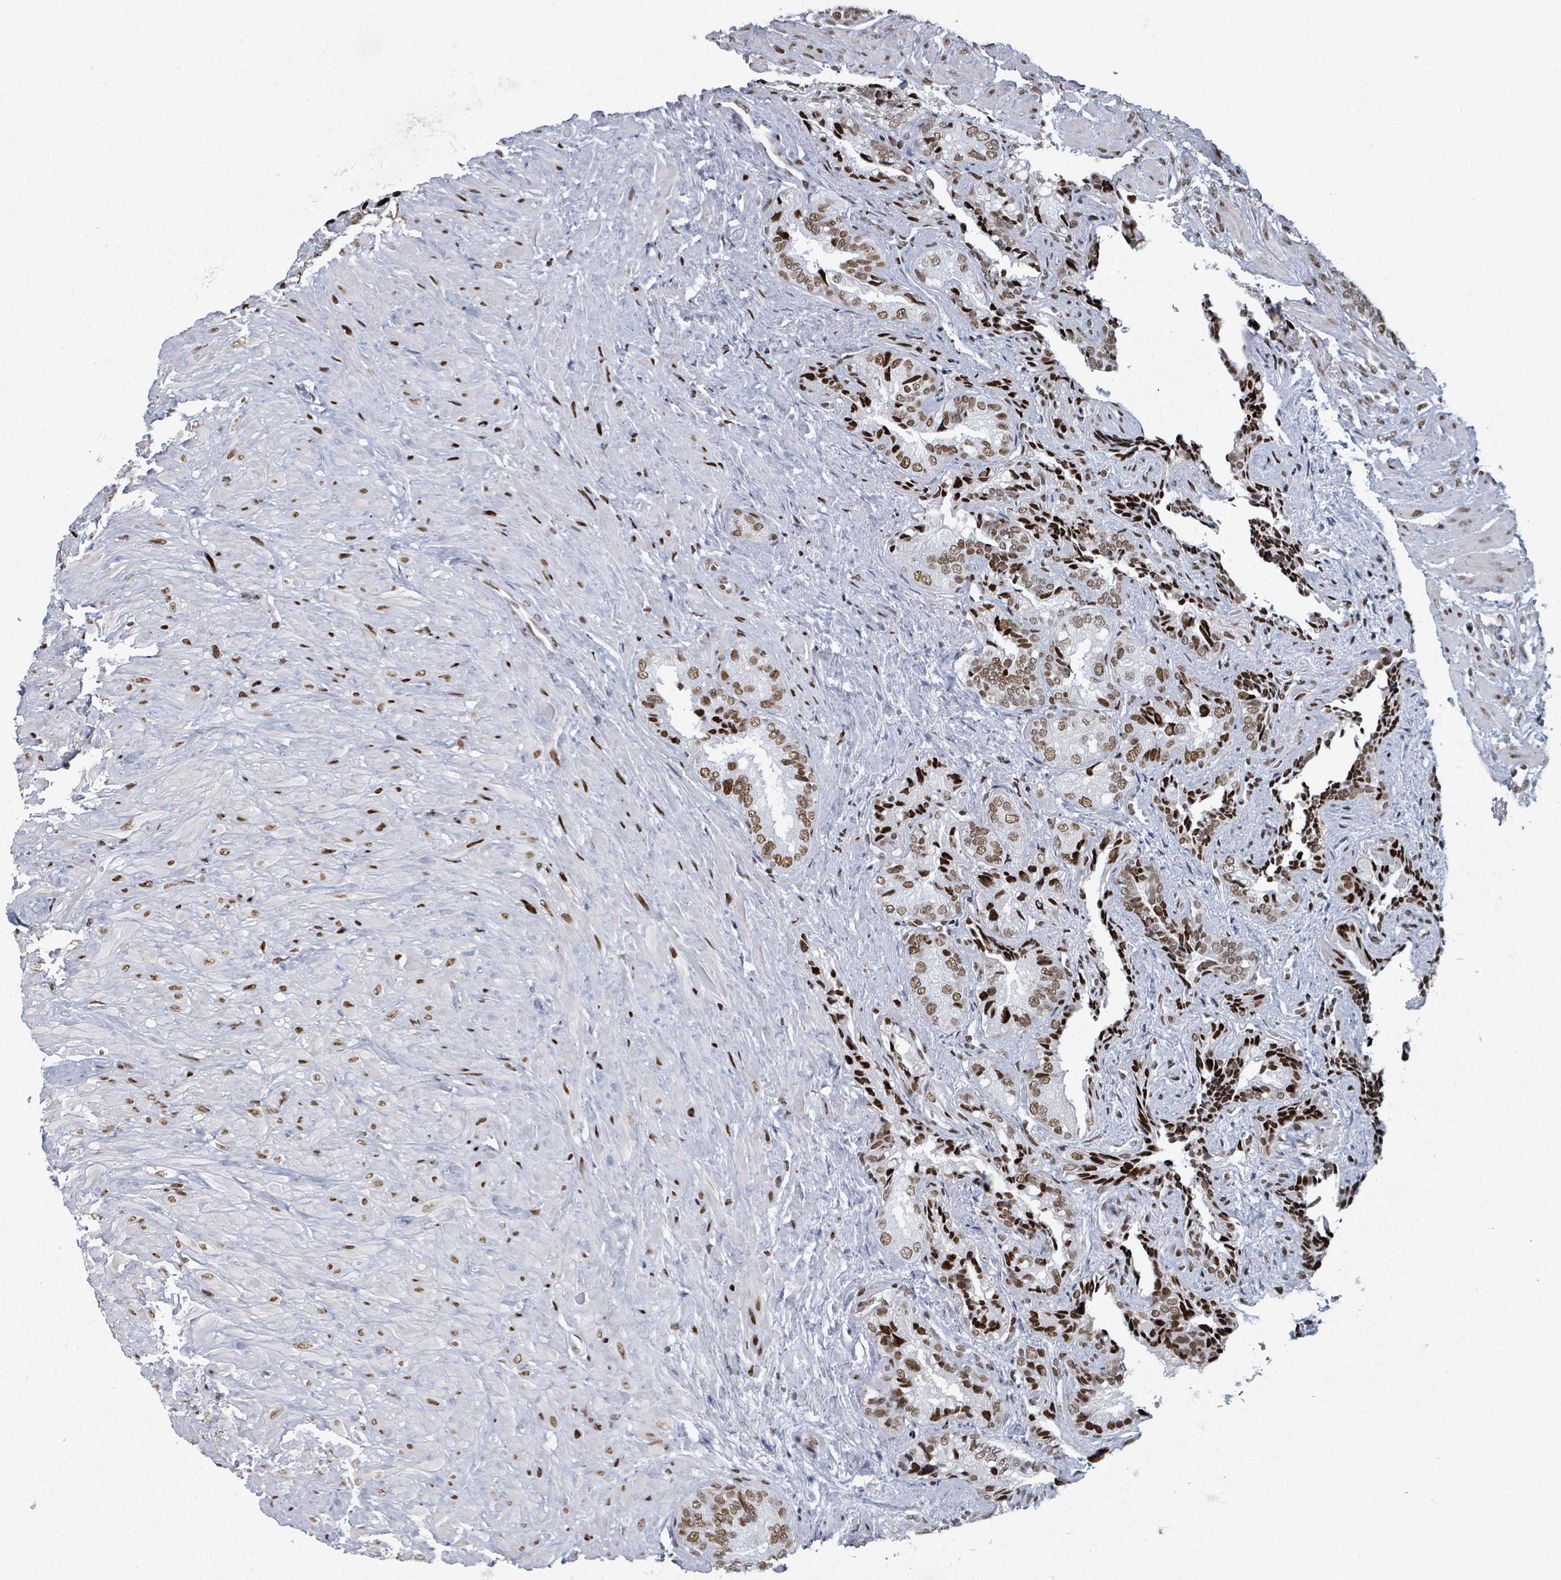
{"staining": {"intensity": "strong", "quantity": ">75%", "location": "nuclear"}, "tissue": "seminal vesicle", "cell_type": "Glandular cells", "image_type": "normal", "snomed": [{"axis": "morphology", "description": "Normal tissue, NOS"}, {"axis": "topography", "description": "Seminal veicle"}, {"axis": "topography", "description": "Peripheral nerve tissue"}], "caption": "IHC (DAB (3,3'-diaminobenzidine)) staining of normal human seminal vesicle demonstrates strong nuclear protein positivity in about >75% of glandular cells.", "gene": "DHX16", "patient": {"sex": "male", "age": 67}}